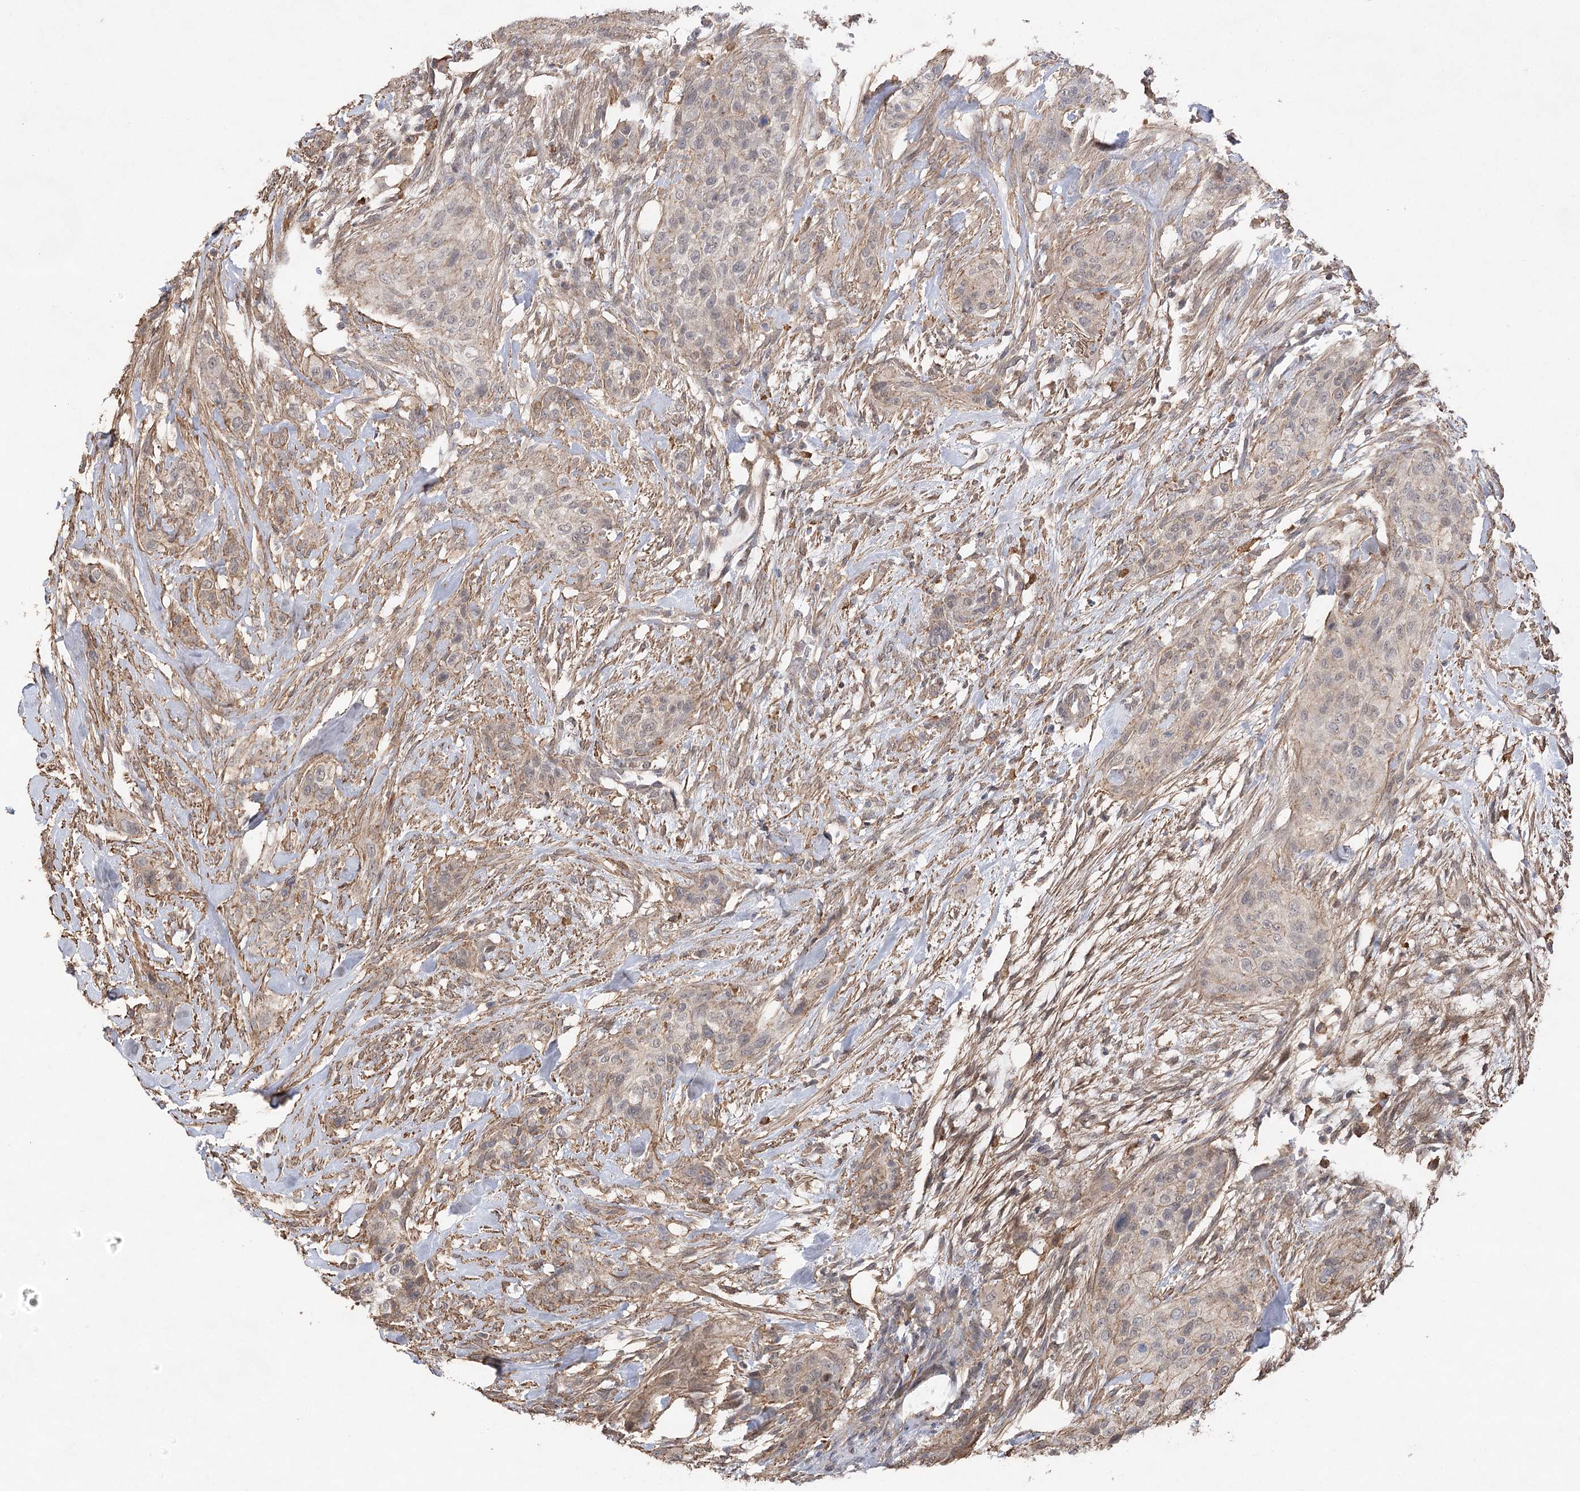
{"staining": {"intensity": "weak", "quantity": "<25%", "location": "cytoplasmic/membranous"}, "tissue": "urothelial cancer", "cell_type": "Tumor cells", "image_type": "cancer", "snomed": [{"axis": "morphology", "description": "Urothelial carcinoma, High grade"}, {"axis": "topography", "description": "Urinary bladder"}], "caption": "Protein analysis of urothelial cancer shows no significant positivity in tumor cells.", "gene": "OBSL1", "patient": {"sex": "male", "age": 35}}